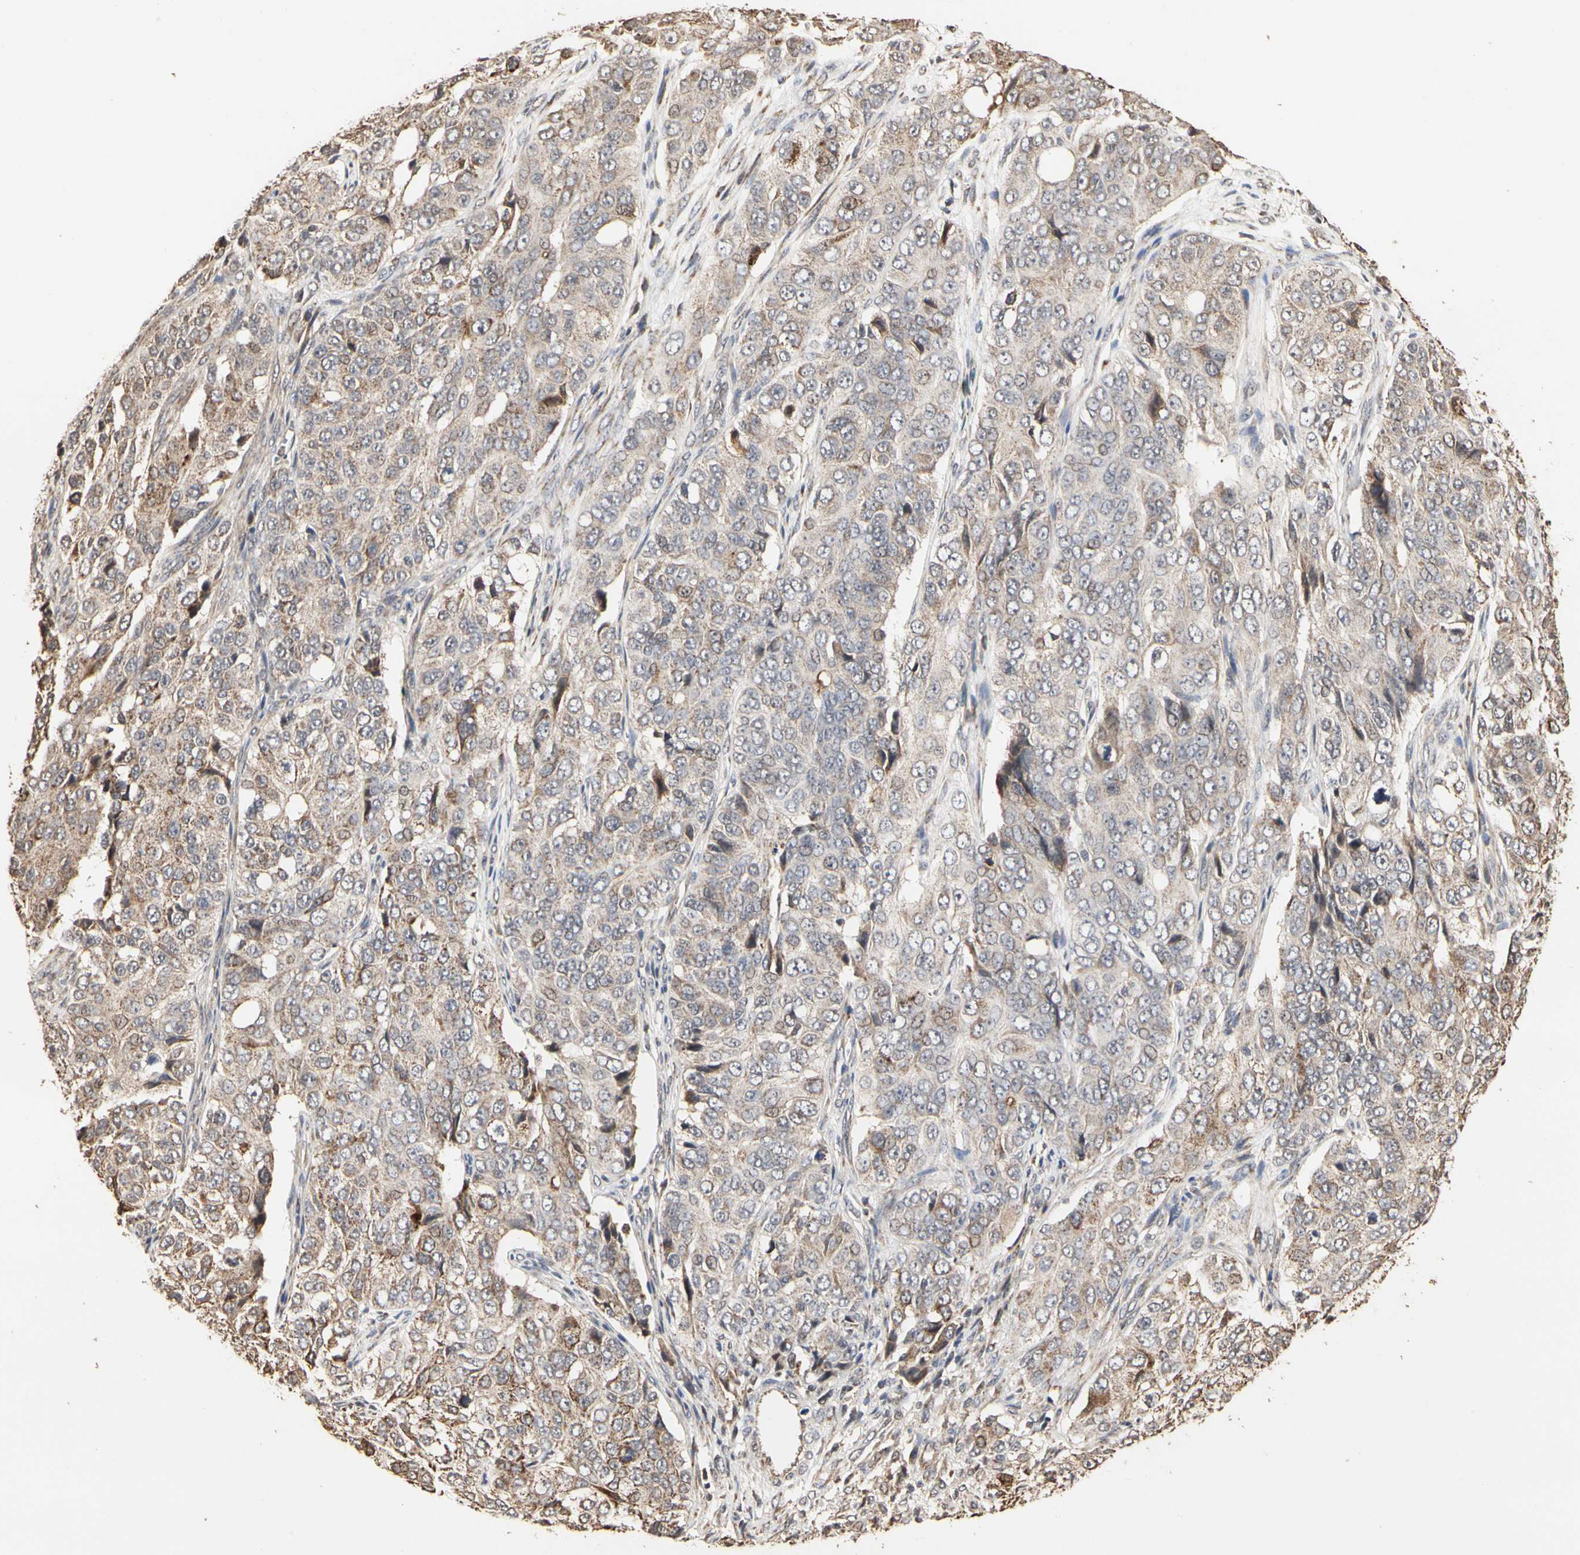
{"staining": {"intensity": "weak", "quantity": ">75%", "location": "cytoplasmic/membranous"}, "tissue": "ovarian cancer", "cell_type": "Tumor cells", "image_type": "cancer", "snomed": [{"axis": "morphology", "description": "Carcinoma, endometroid"}, {"axis": "topography", "description": "Ovary"}], "caption": "Immunohistochemistry (IHC) (DAB) staining of human endometroid carcinoma (ovarian) demonstrates weak cytoplasmic/membranous protein positivity in about >75% of tumor cells.", "gene": "TAOK1", "patient": {"sex": "female", "age": 51}}